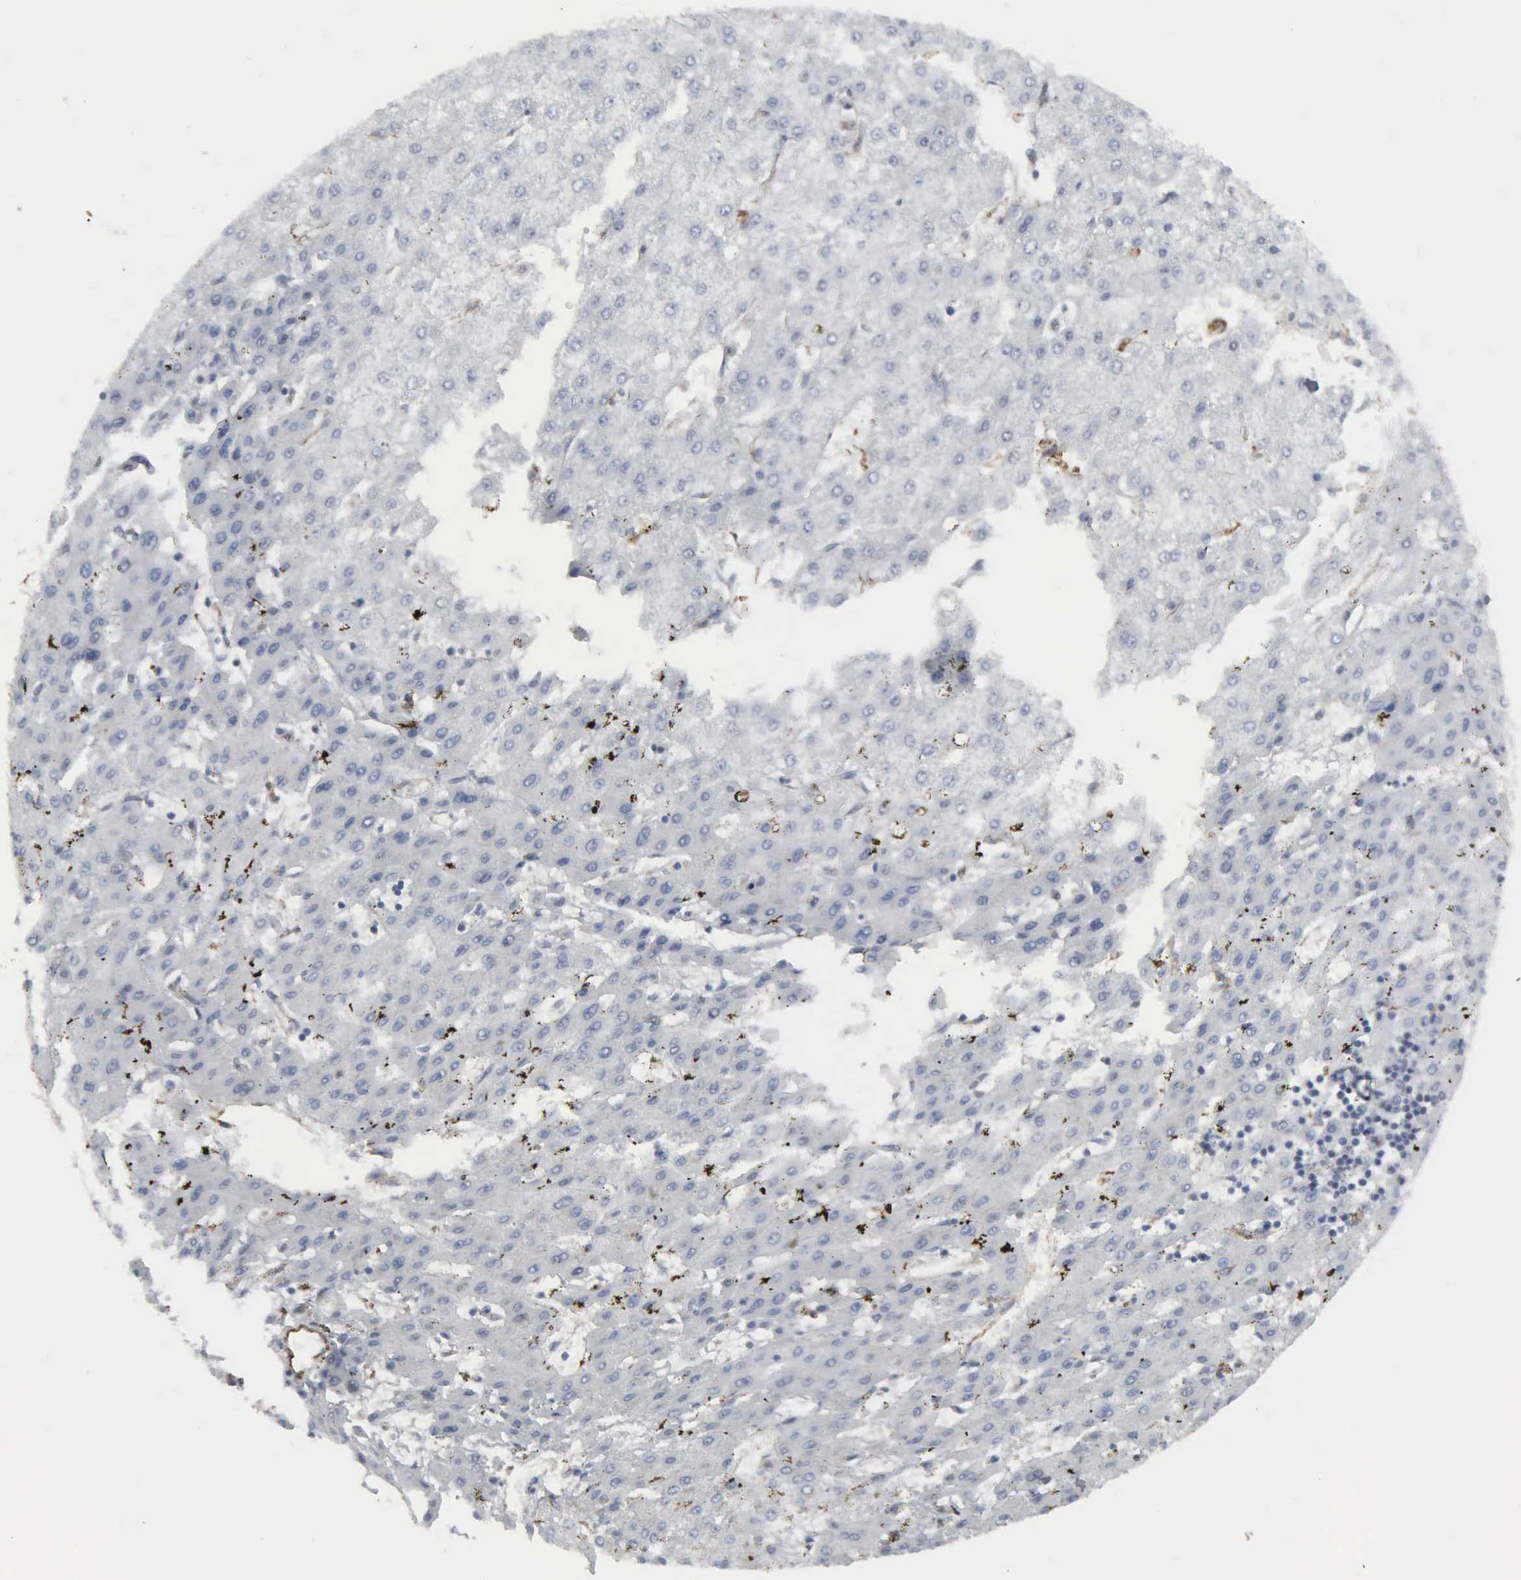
{"staining": {"intensity": "negative", "quantity": "none", "location": "none"}, "tissue": "liver cancer", "cell_type": "Tumor cells", "image_type": "cancer", "snomed": [{"axis": "morphology", "description": "Carcinoma, Hepatocellular, NOS"}, {"axis": "topography", "description": "Liver"}], "caption": "This micrograph is of liver hepatocellular carcinoma stained with immunohistochemistry (IHC) to label a protein in brown with the nuclei are counter-stained blue. There is no staining in tumor cells. (DAB IHC with hematoxylin counter stain).", "gene": "CCNE1", "patient": {"sex": "female", "age": 52}}